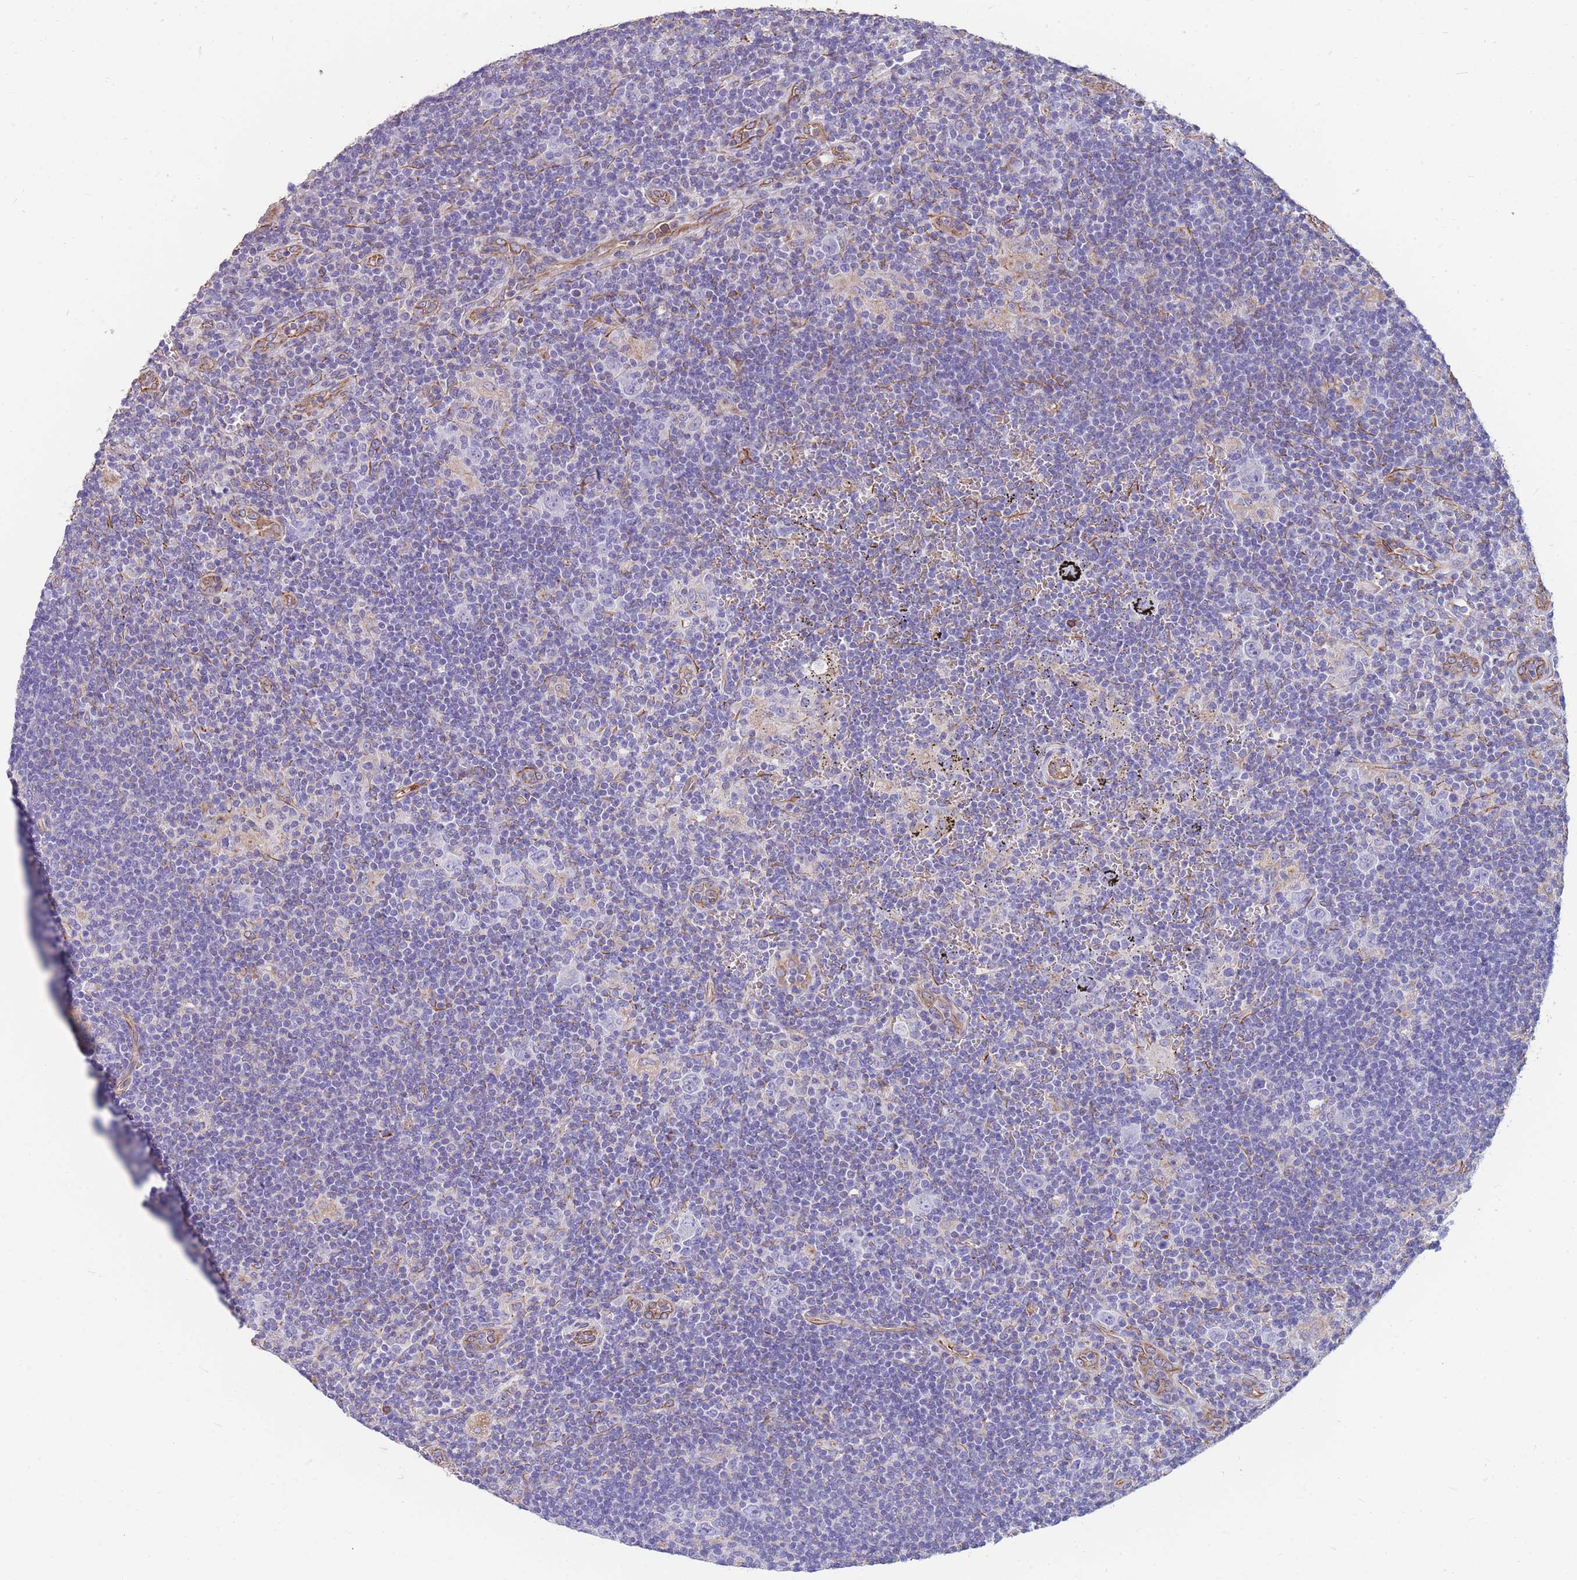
{"staining": {"intensity": "negative", "quantity": "none", "location": "none"}, "tissue": "lymphoma", "cell_type": "Tumor cells", "image_type": "cancer", "snomed": [{"axis": "morphology", "description": "Hodgkin's disease, NOS"}, {"axis": "topography", "description": "Lymph node"}], "caption": "Photomicrograph shows no significant protein expression in tumor cells of Hodgkin's disease.", "gene": "ANKRD53", "patient": {"sex": "female", "age": 57}}